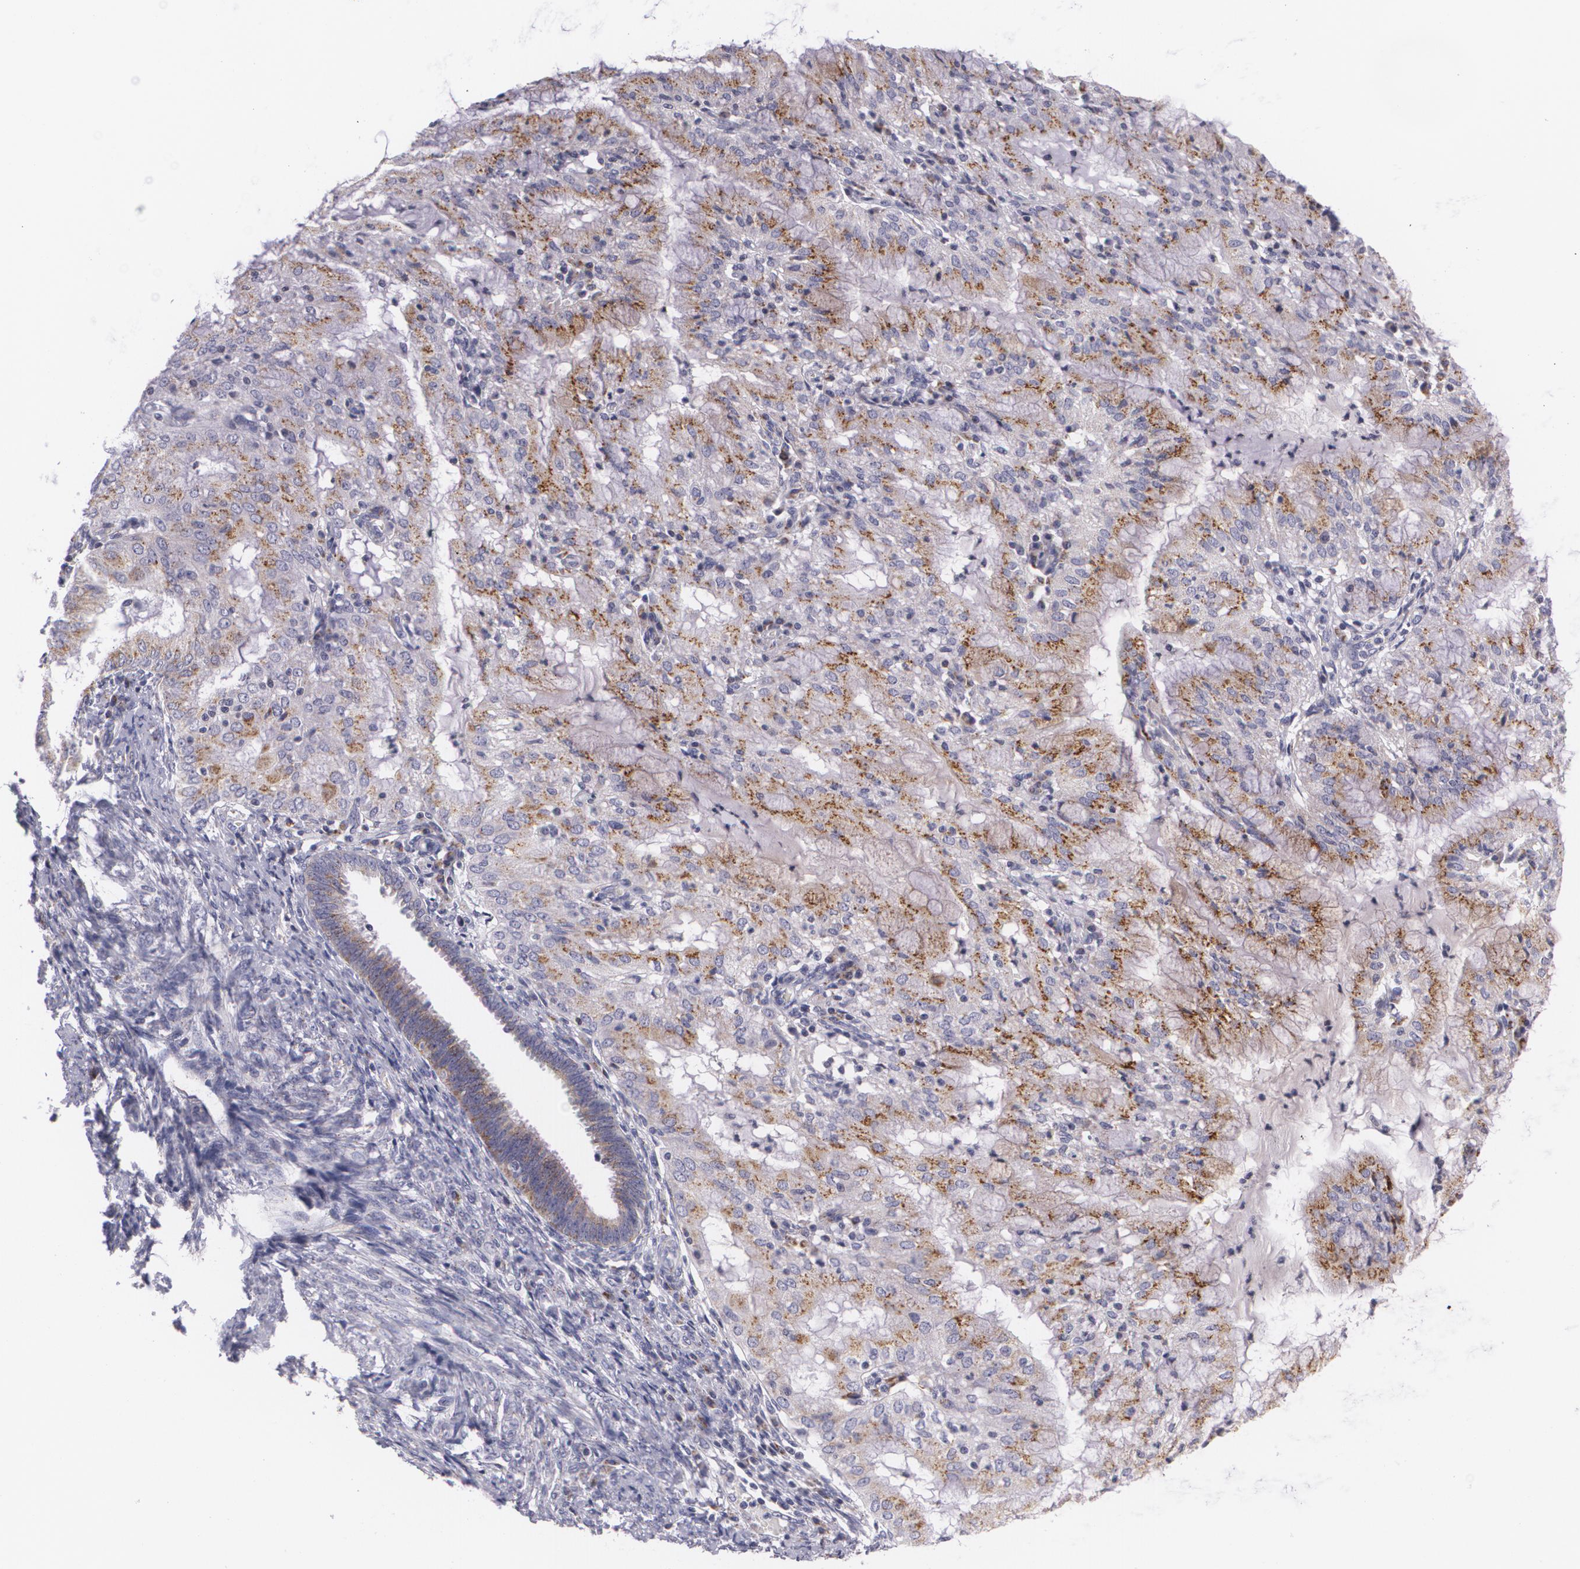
{"staining": {"intensity": "moderate", "quantity": "25%-75%", "location": "cytoplasmic/membranous"}, "tissue": "endometrial cancer", "cell_type": "Tumor cells", "image_type": "cancer", "snomed": [{"axis": "morphology", "description": "Adenocarcinoma, NOS"}, {"axis": "topography", "description": "Endometrium"}], "caption": "Adenocarcinoma (endometrial) stained for a protein (brown) exhibits moderate cytoplasmic/membranous positive staining in approximately 25%-75% of tumor cells.", "gene": "CILK1", "patient": {"sex": "female", "age": 63}}